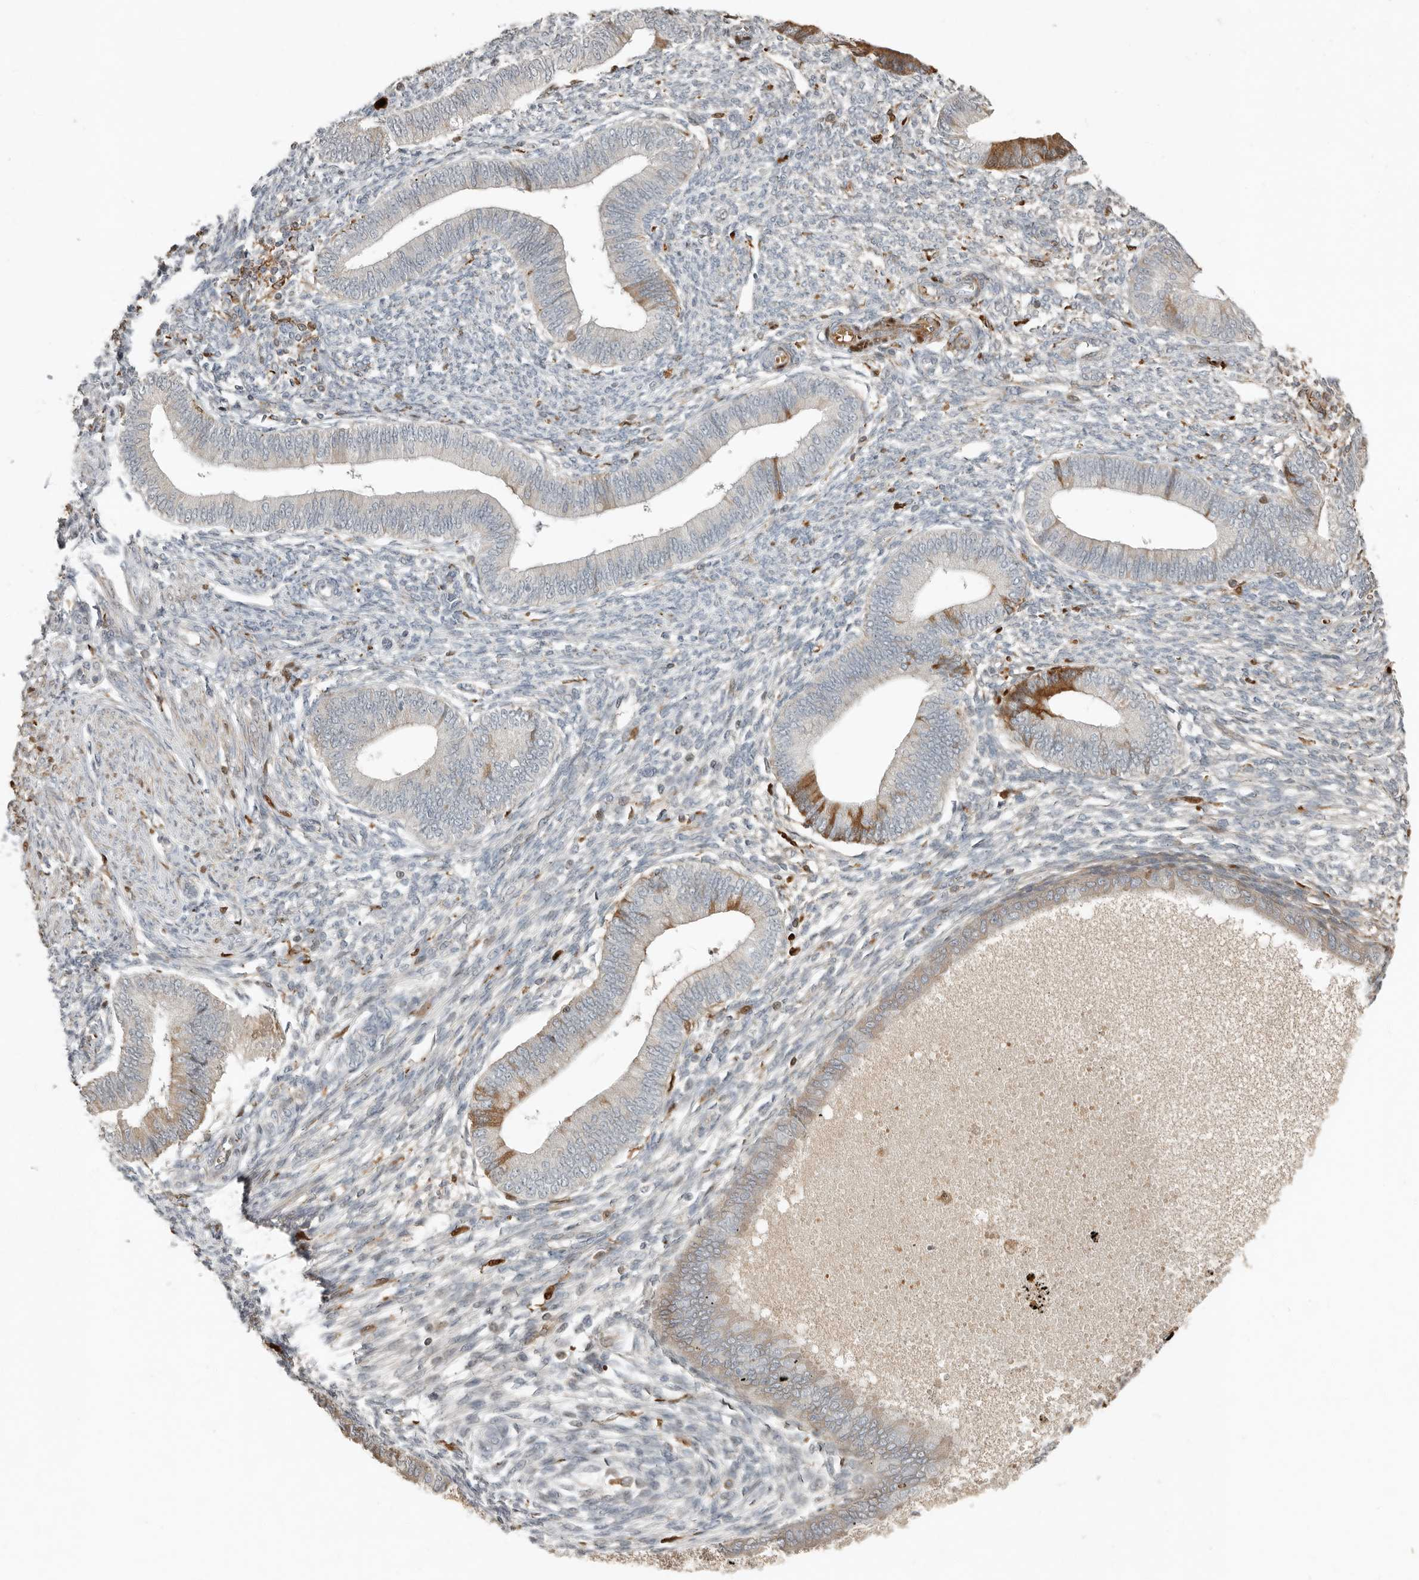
{"staining": {"intensity": "moderate", "quantity": "<25%", "location": "cytoplasmic/membranous"}, "tissue": "endometrium", "cell_type": "Cells in endometrial stroma", "image_type": "normal", "snomed": [{"axis": "morphology", "description": "Normal tissue, NOS"}, {"axis": "topography", "description": "Endometrium"}], "caption": "DAB (3,3'-diaminobenzidine) immunohistochemical staining of unremarkable endometrium reveals moderate cytoplasmic/membranous protein expression in about <25% of cells in endometrial stroma. (Brightfield microscopy of DAB IHC at high magnification).", "gene": "KLHL38", "patient": {"sex": "female", "age": 46}}